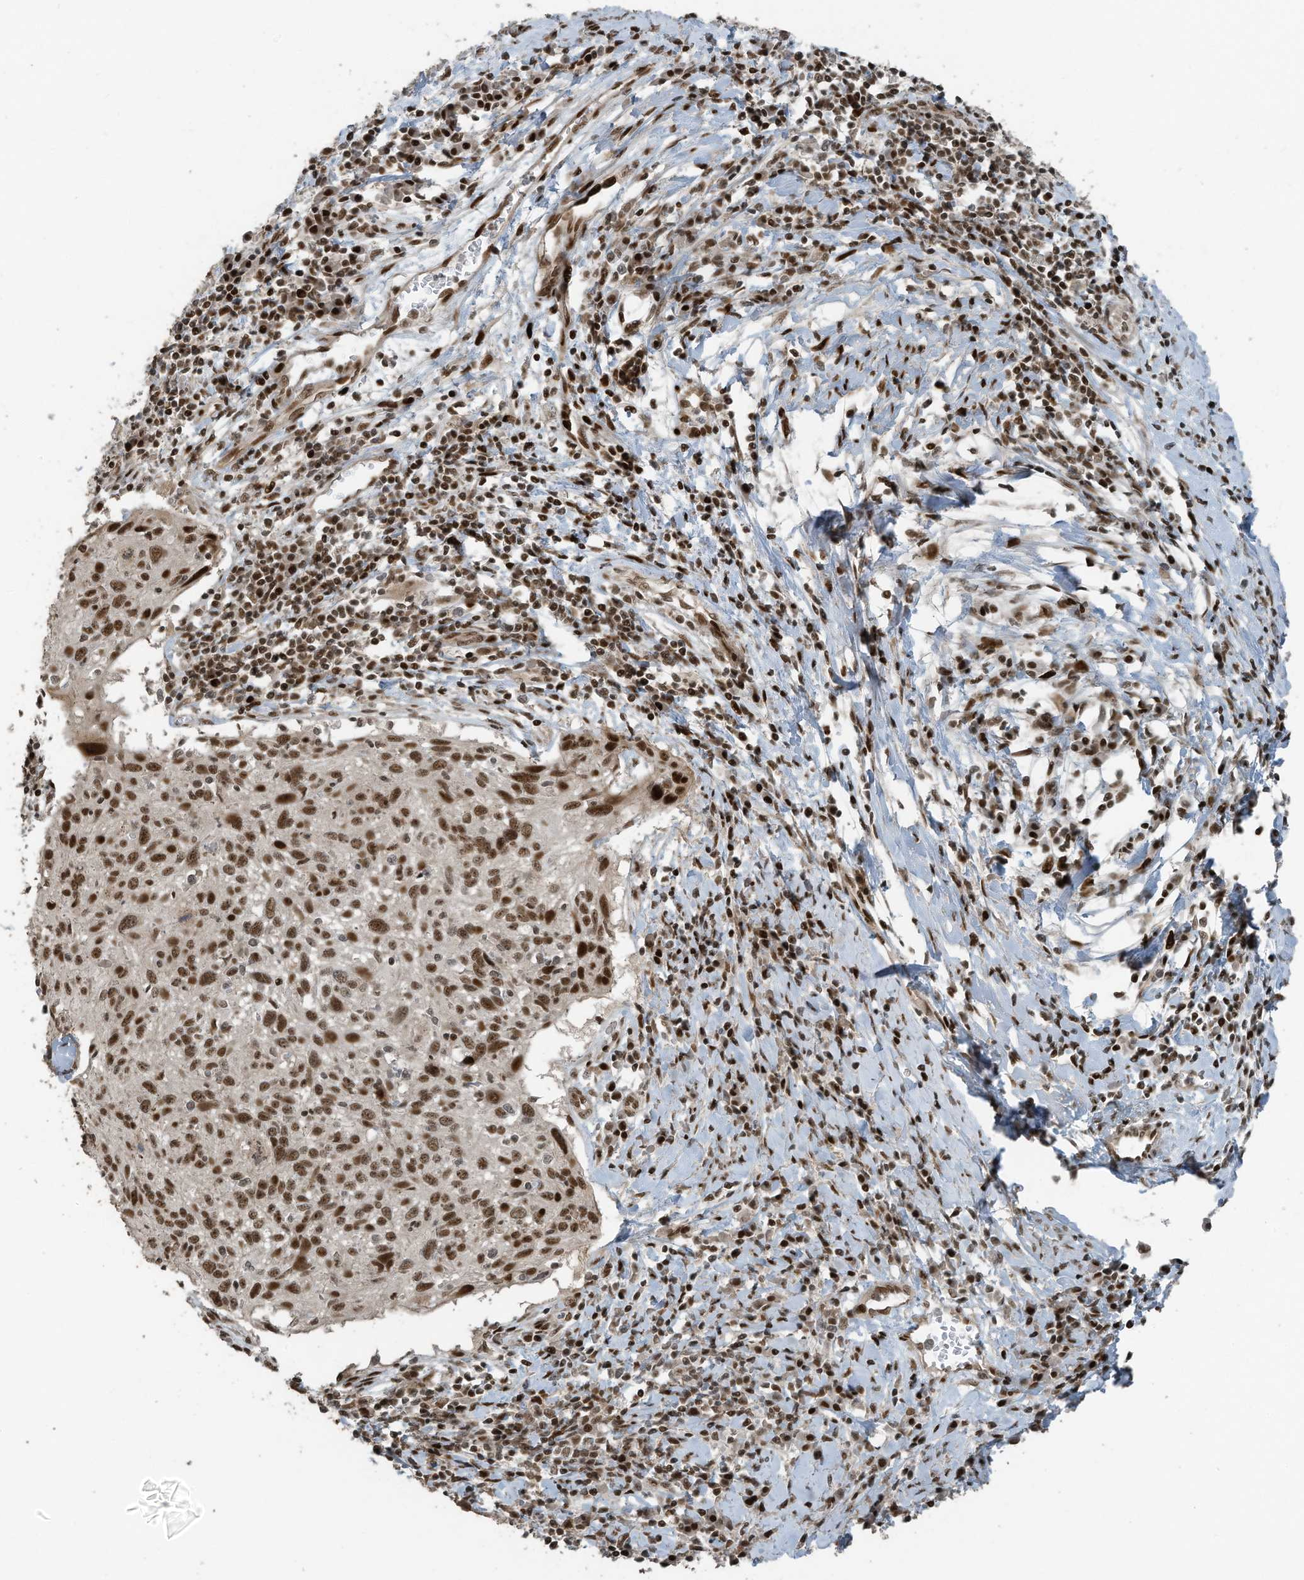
{"staining": {"intensity": "moderate", "quantity": ">75%", "location": "nuclear"}, "tissue": "cervical cancer", "cell_type": "Tumor cells", "image_type": "cancer", "snomed": [{"axis": "morphology", "description": "Squamous cell carcinoma, NOS"}, {"axis": "topography", "description": "Cervix"}], "caption": "Tumor cells display medium levels of moderate nuclear staining in approximately >75% of cells in cervical squamous cell carcinoma. The staining was performed using DAB (3,3'-diaminobenzidine) to visualize the protein expression in brown, while the nuclei were stained in blue with hematoxylin (Magnification: 20x).", "gene": "PCNP", "patient": {"sex": "female", "age": 51}}